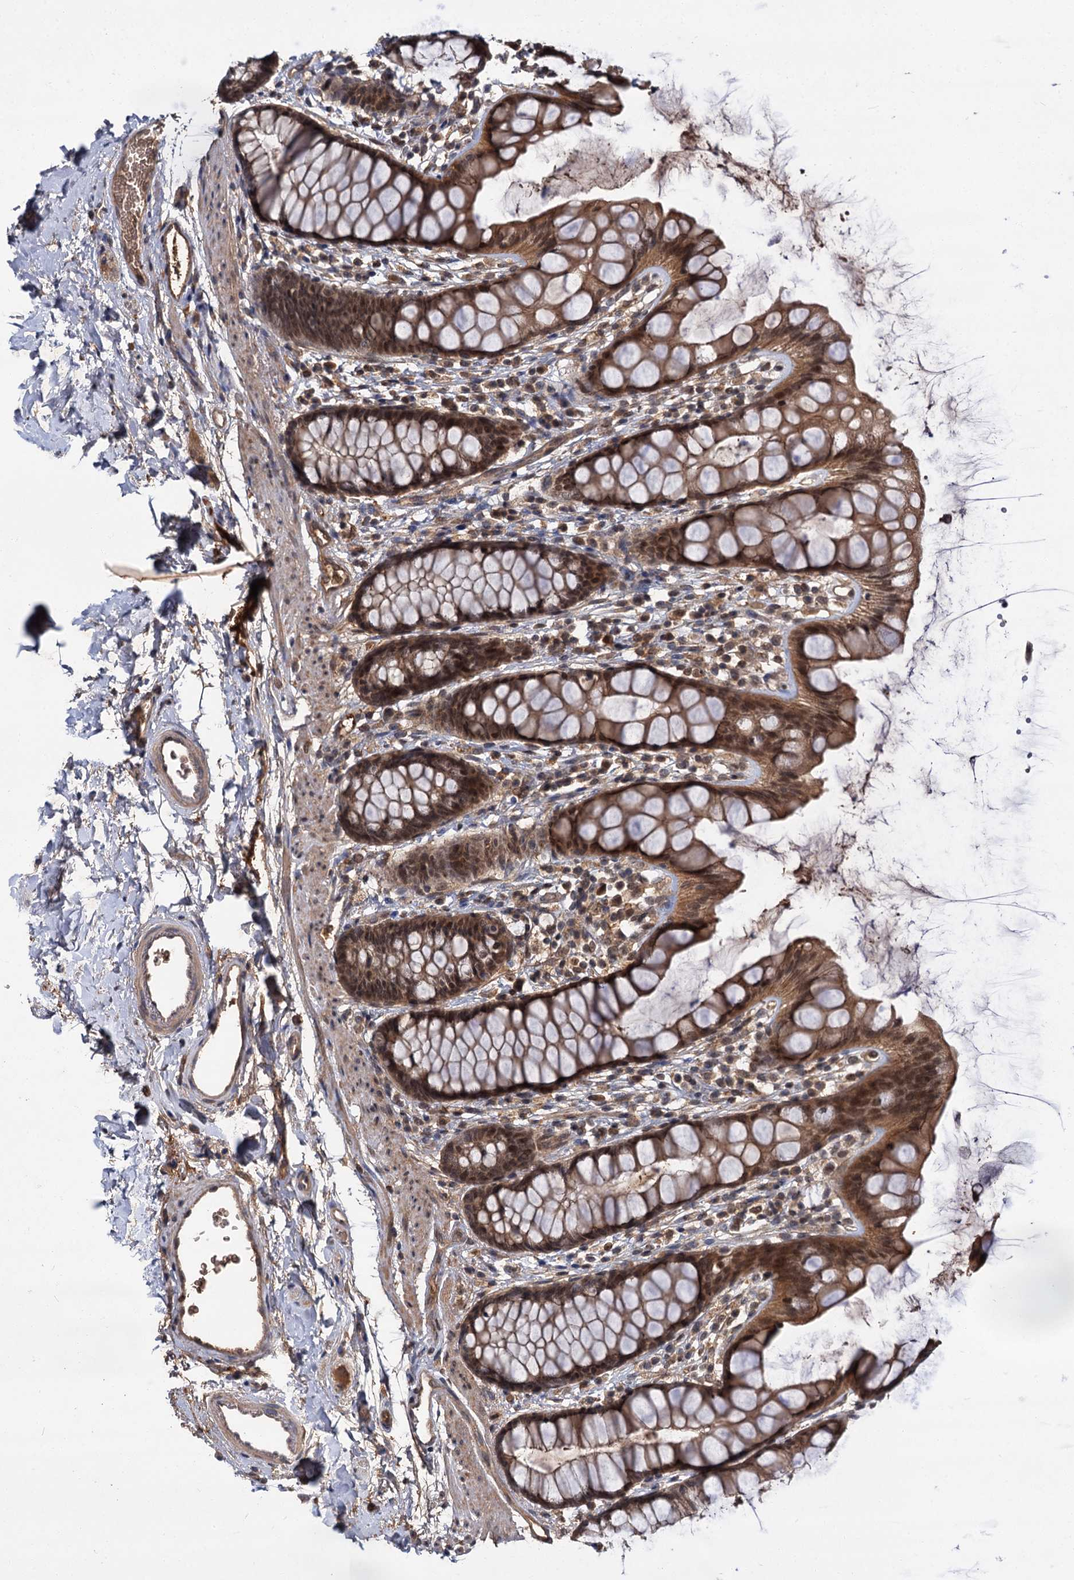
{"staining": {"intensity": "moderate", "quantity": ">75%", "location": "cytoplasmic/membranous,nuclear"}, "tissue": "rectum", "cell_type": "Glandular cells", "image_type": "normal", "snomed": [{"axis": "morphology", "description": "Normal tissue, NOS"}, {"axis": "topography", "description": "Rectum"}], "caption": "Glandular cells exhibit moderate cytoplasmic/membranous,nuclear expression in approximately >75% of cells in unremarkable rectum. (DAB IHC, brown staining for protein, blue staining for nuclei).", "gene": "MBD6", "patient": {"sex": "female", "age": 65}}